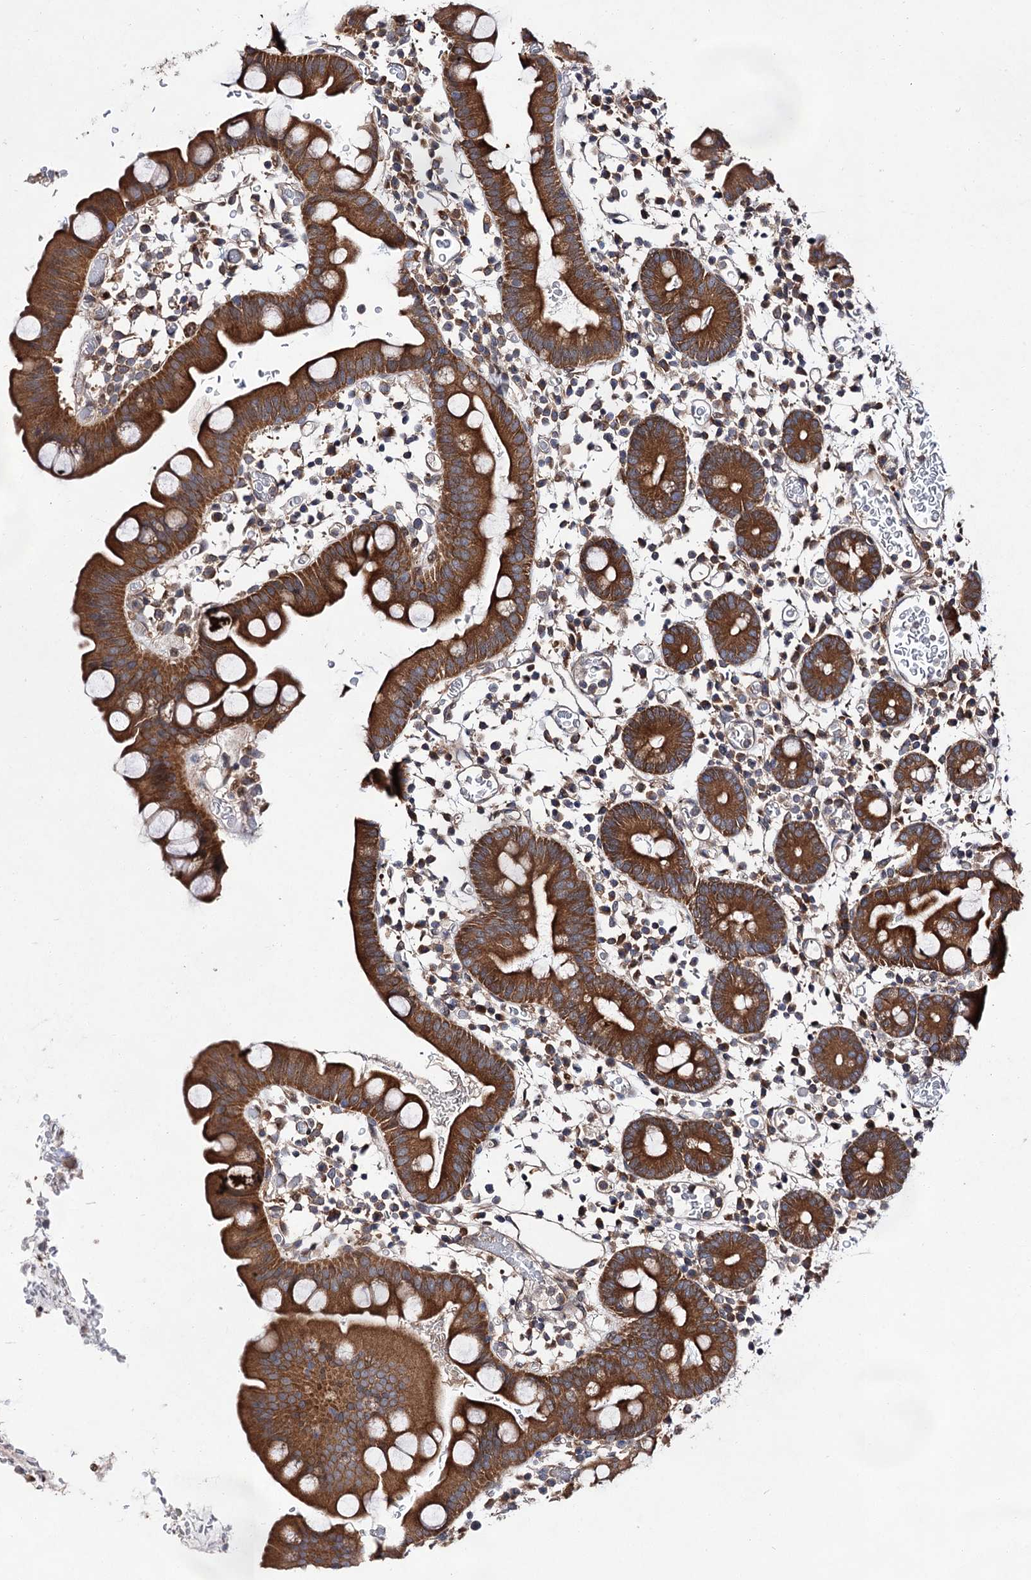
{"staining": {"intensity": "strong", "quantity": ">75%", "location": "cytoplasmic/membranous"}, "tissue": "small intestine", "cell_type": "Glandular cells", "image_type": "normal", "snomed": [{"axis": "morphology", "description": "Normal tissue, NOS"}, {"axis": "topography", "description": "Stomach, upper"}, {"axis": "topography", "description": "Stomach, lower"}, {"axis": "topography", "description": "Small intestine"}], "caption": "Protein analysis of unremarkable small intestine shows strong cytoplasmic/membranous staining in approximately >75% of glandular cells. (Brightfield microscopy of DAB IHC at high magnification).", "gene": "NAA25", "patient": {"sex": "male", "age": 68}}